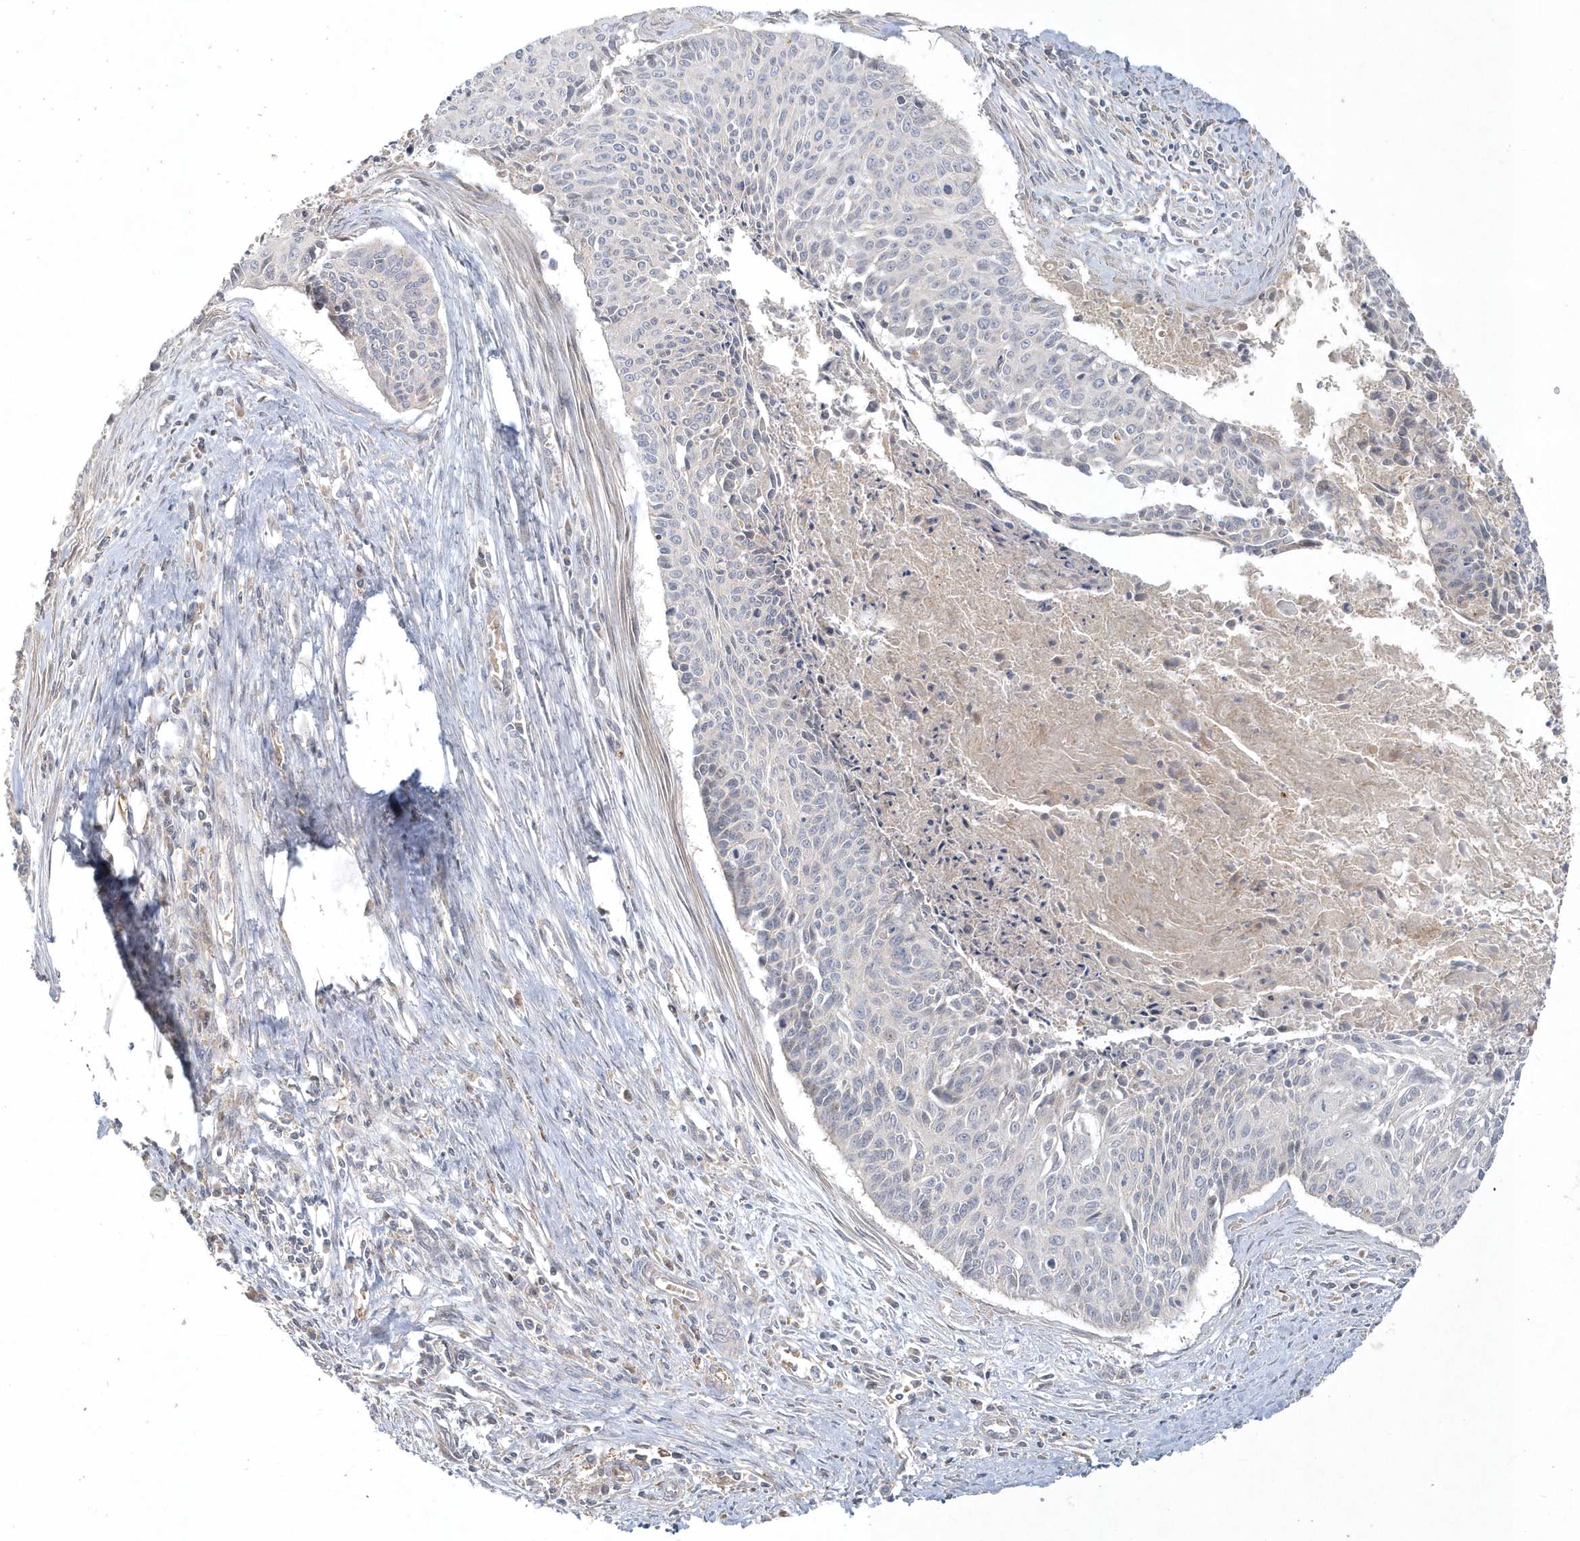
{"staining": {"intensity": "negative", "quantity": "none", "location": "none"}, "tissue": "cervical cancer", "cell_type": "Tumor cells", "image_type": "cancer", "snomed": [{"axis": "morphology", "description": "Squamous cell carcinoma, NOS"}, {"axis": "topography", "description": "Cervix"}], "caption": "Tumor cells are negative for brown protein staining in squamous cell carcinoma (cervical). The staining was performed using DAB (3,3'-diaminobenzidine) to visualize the protein expression in brown, while the nuclei were stained in blue with hematoxylin (Magnification: 20x).", "gene": "BLTP3A", "patient": {"sex": "female", "age": 55}}